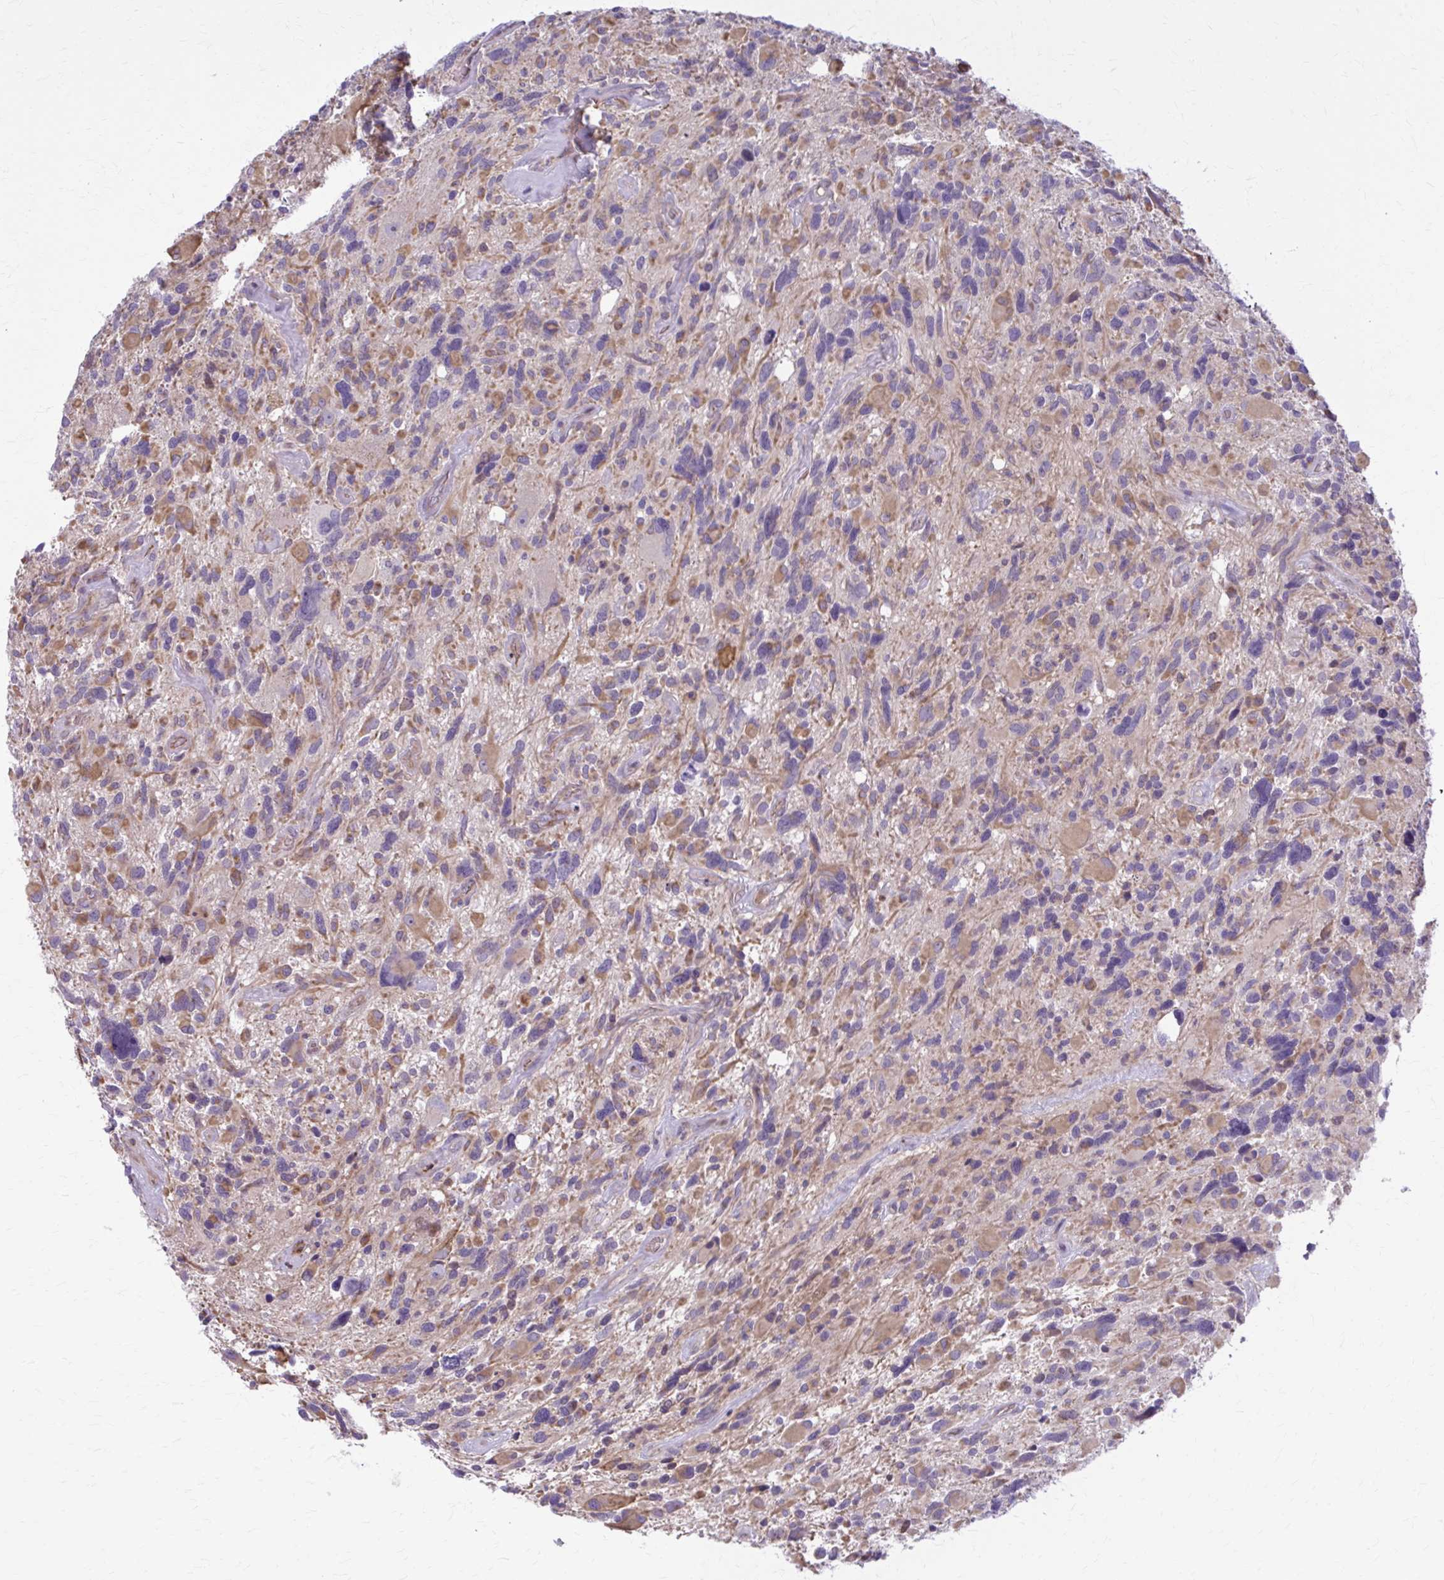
{"staining": {"intensity": "moderate", "quantity": "25%-75%", "location": "cytoplasmic/membranous"}, "tissue": "glioma", "cell_type": "Tumor cells", "image_type": "cancer", "snomed": [{"axis": "morphology", "description": "Glioma, malignant, High grade"}, {"axis": "topography", "description": "Brain"}], "caption": "Immunohistochemistry micrograph of neoplastic tissue: malignant glioma (high-grade) stained using immunohistochemistry (IHC) exhibits medium levels of moderate protein expression localized specifically in the cytoplasmic/membranous of tumor cells, appearing as a cytoplasmic/membranous brown color.", "gene": "SNF8", "patient": {"sex": "male", "age": 49}}